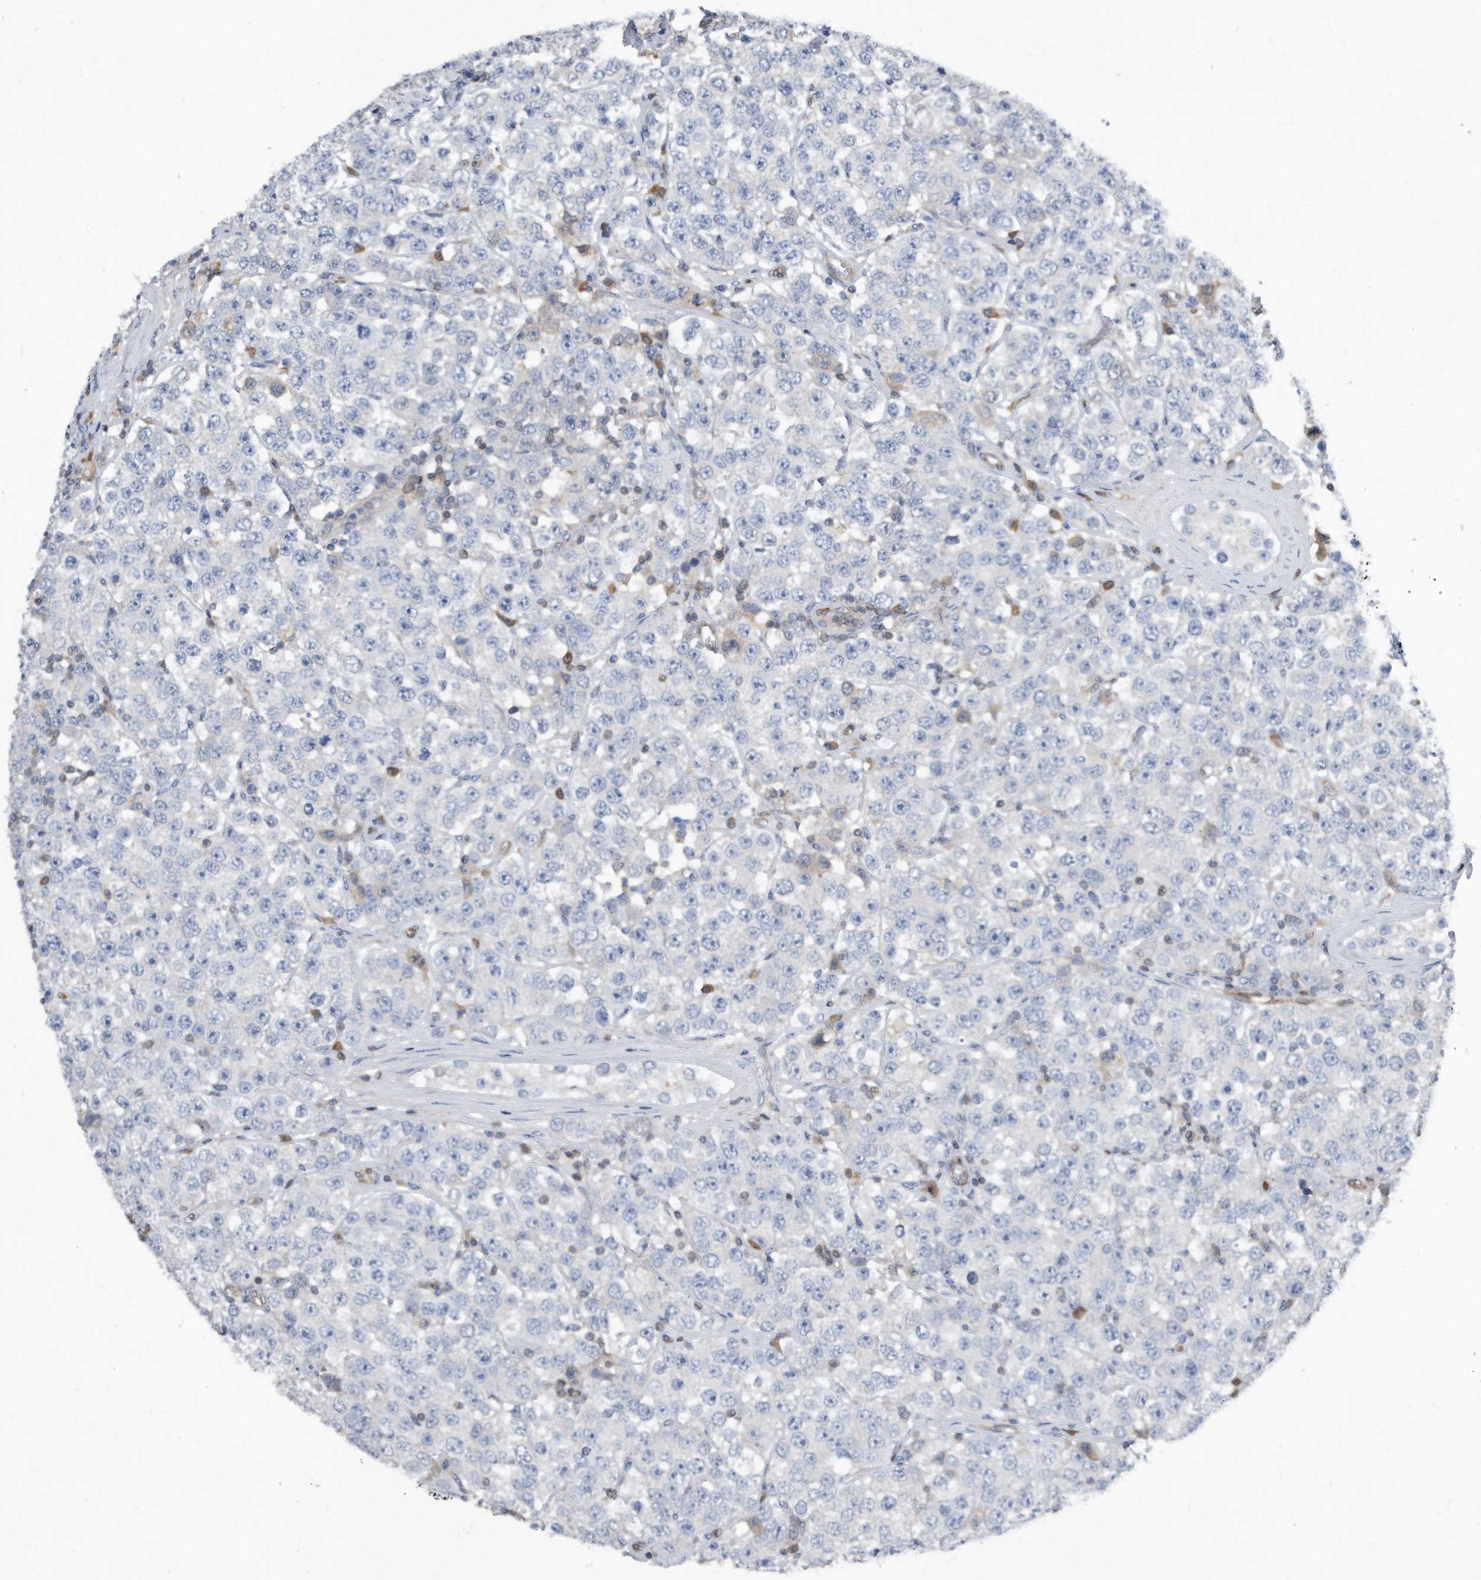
{"staining": {"intensity": "negative", "quantity": "none", "location": "none"}, "tissue": "testis cancer", "cell_type": "Tumor cells", "image_type": "cancer", "snomed": [{"axis": "morphology", "description": "Seminoma, NOS"}, {"axis": "topography", "description": "Testis"}], "caption": "Immunohistochemical staining of human testis cancer exhibits no significant expression in tumor cells.", "gene": "MAP2K6", "patient": {"sex": "male", "age": 28}}